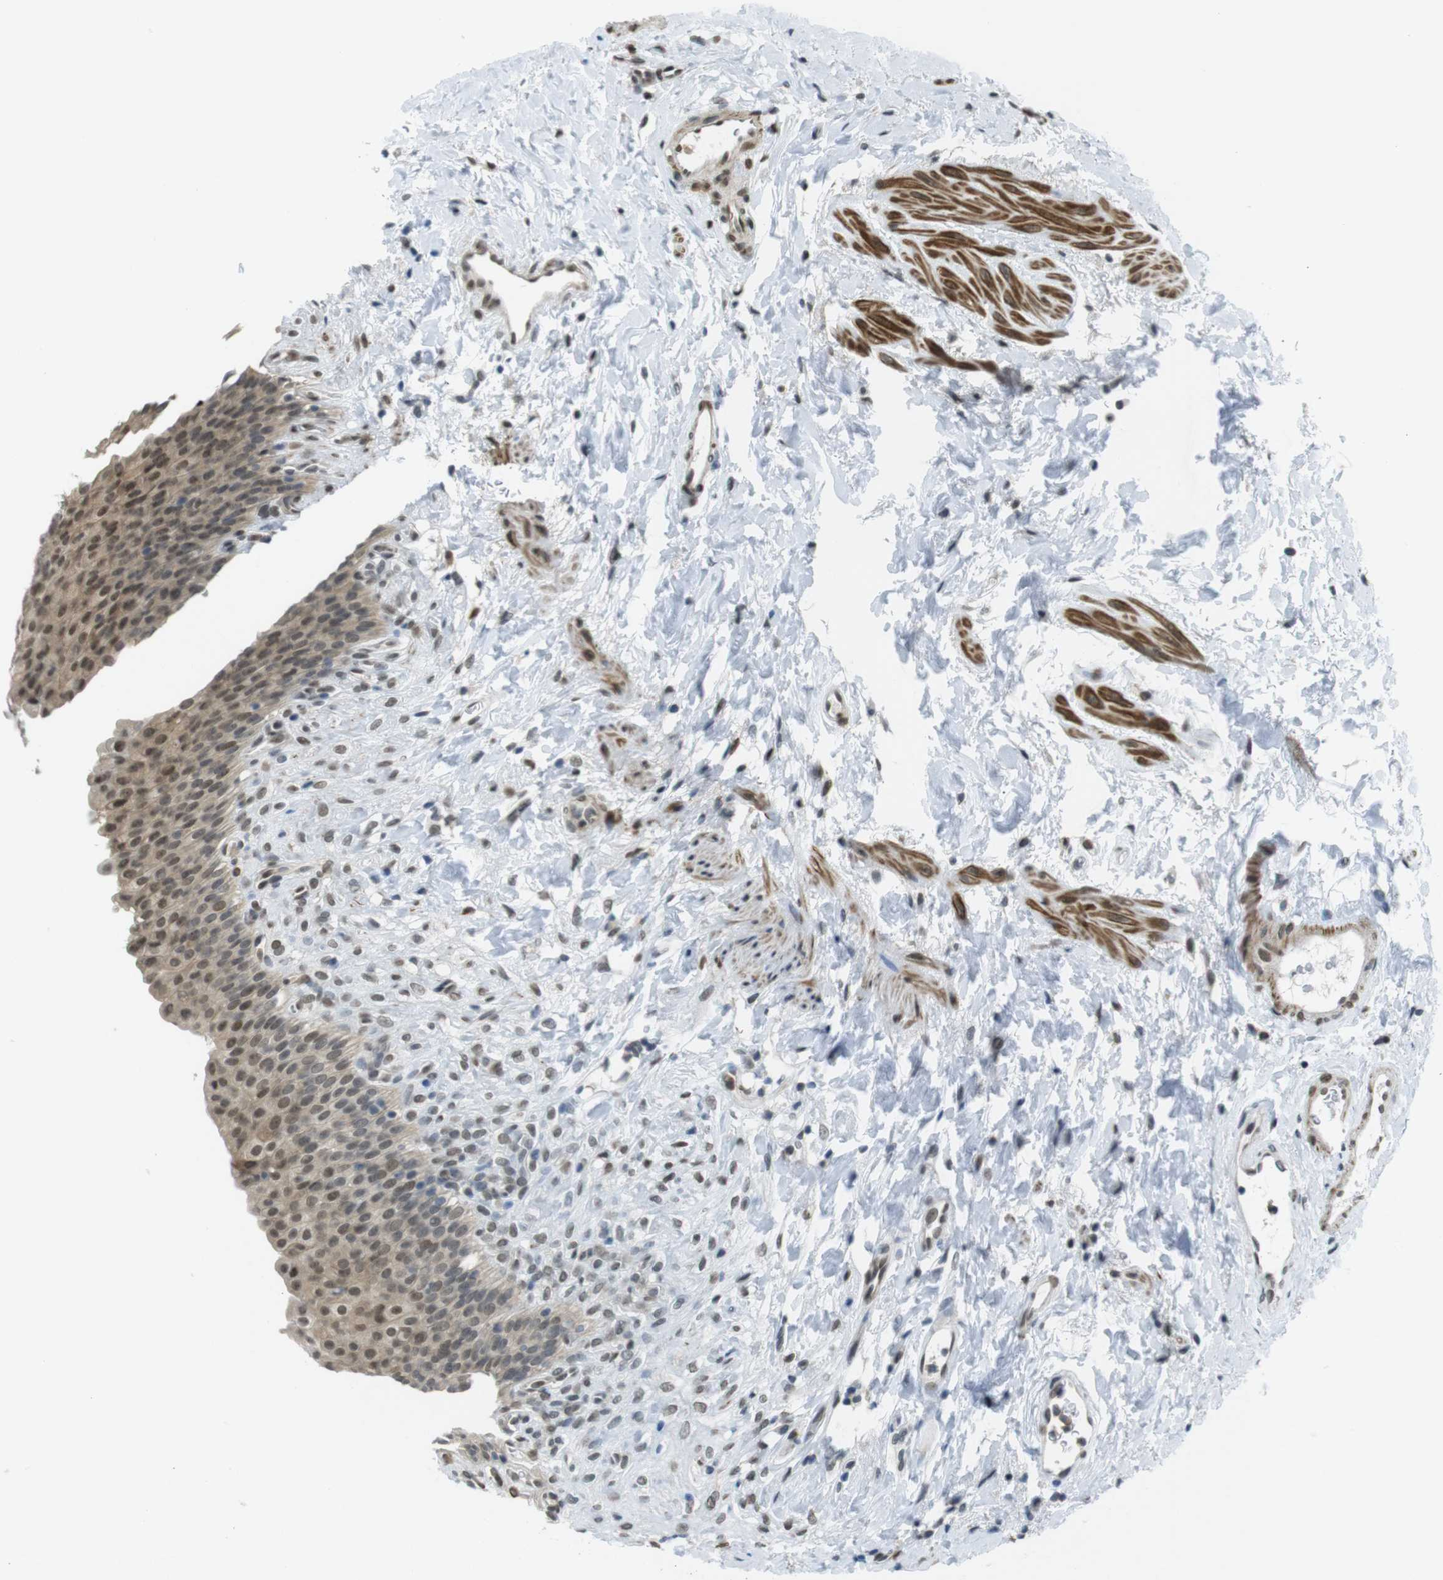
{"staining": {"intensity": "moderate", "quantity": ">75%", "location": "cytoplasmic/membranous,nuclear"}, "tissue": "urinary bladder", "cell_type": "Urothelial cells", "image_type": "normal", "snomed": [{"axis": "morphology", "description": "Normal tissue, NOS"}, {"axis": "topography", "description": "Urinary bladder"}], "caption": "DAB (3,3'-diaminobenzidine) immunohistochemical staining of unremarkable urinary bladder reveals moderate cytoplasmic/membranous,nuclear protein staining in approximately >75% of urothelial cells.", "gene": "USP7", "patient": {"sex": "female", "age": 79}}